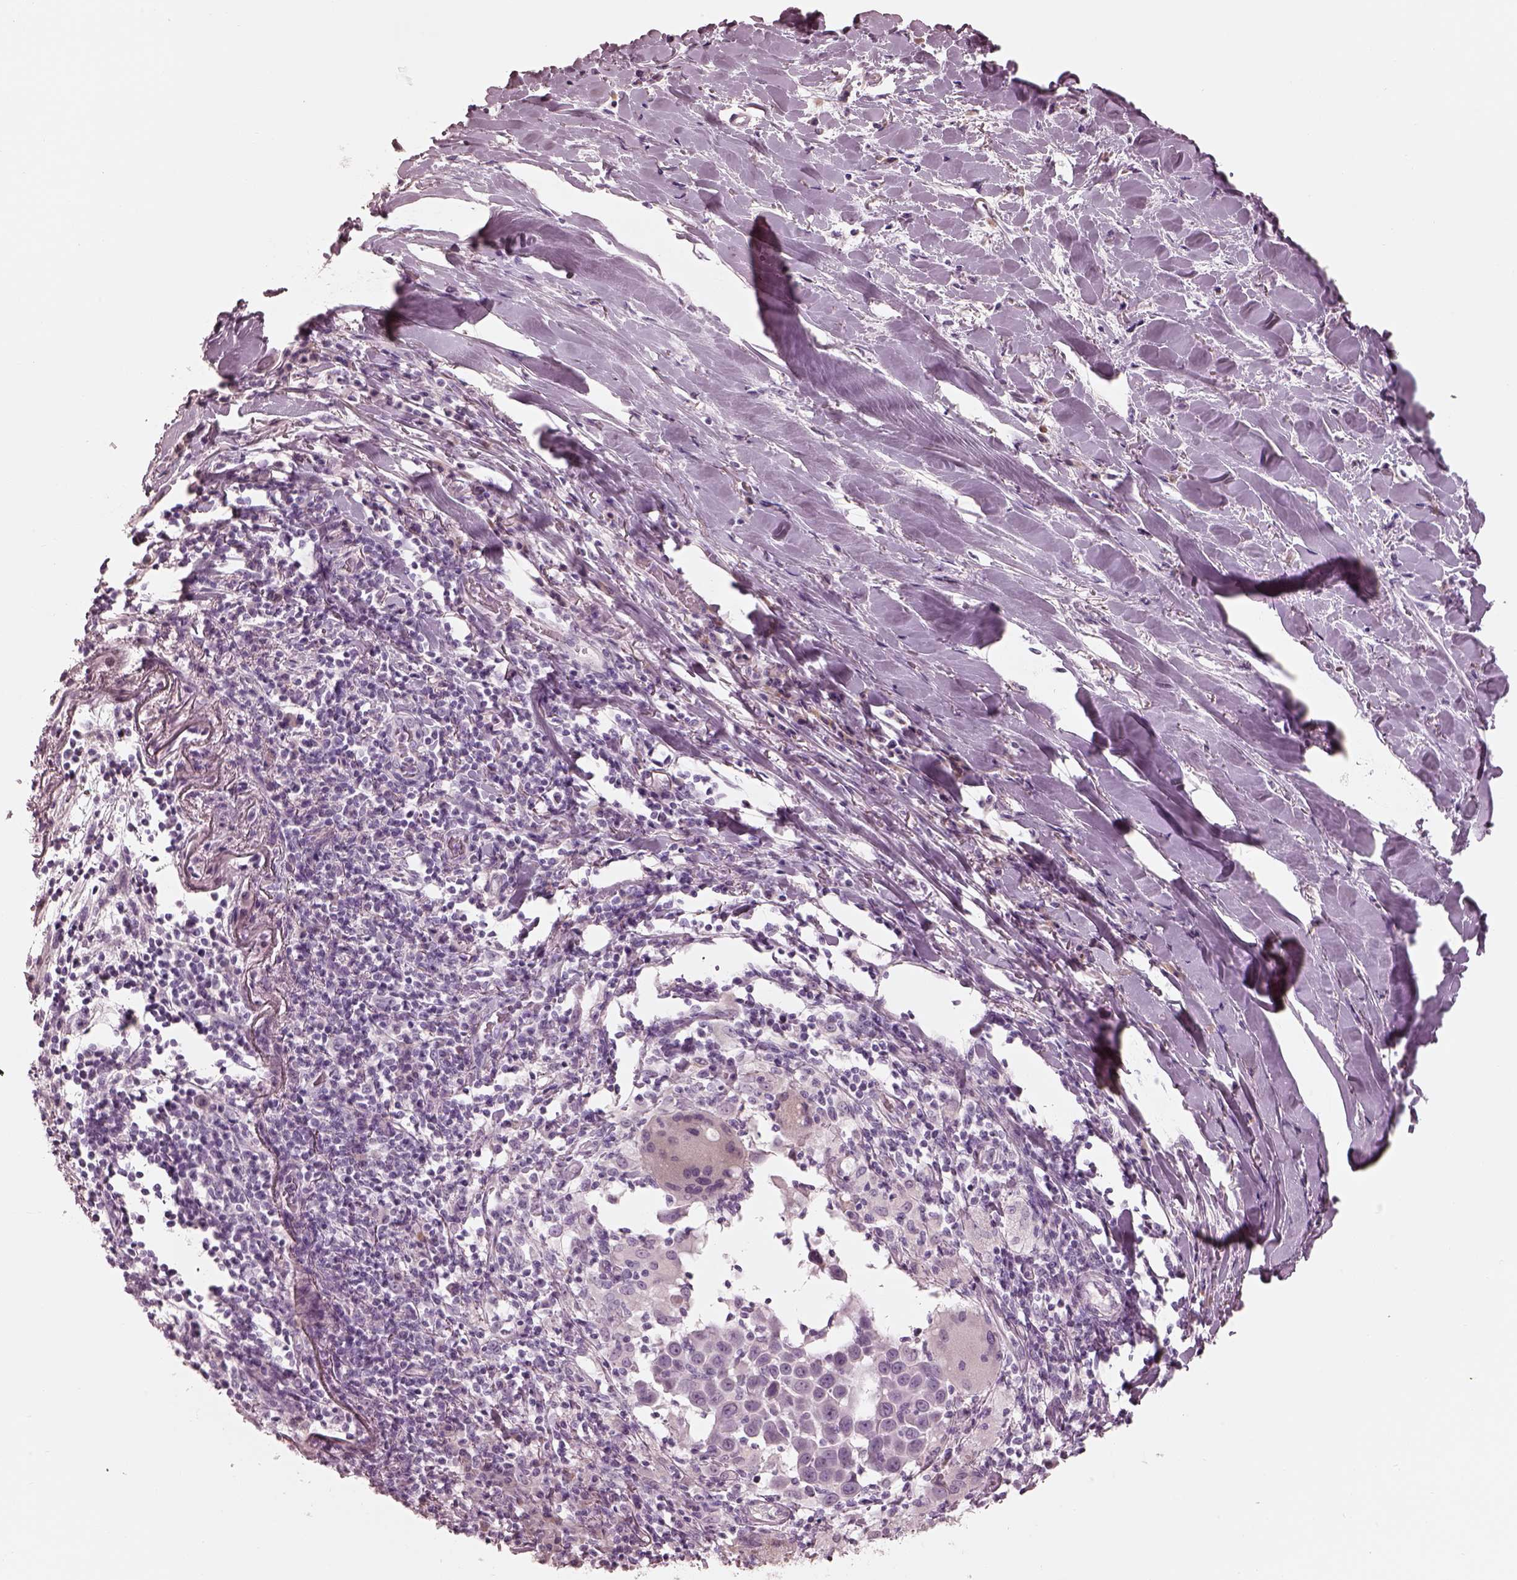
{"staining": {"intensity": "negative", "quantity": "none", "location": "none"}, "tissue": "lung cancer", "cell_type": "Tumor cells", "image_type": "cancer", "snomed": [{"axis": "morphology", "description": "Squamous cell carcinoma, NOS"}, {"axis": "topography", "description": "Lung"}], "caption": "An immunohistochemistry image of lung cancer is shown. There is no staining in tumor cells of lung cancer.", "gene": "CADM2", "patient": {"sex": "male", "age": 57}}